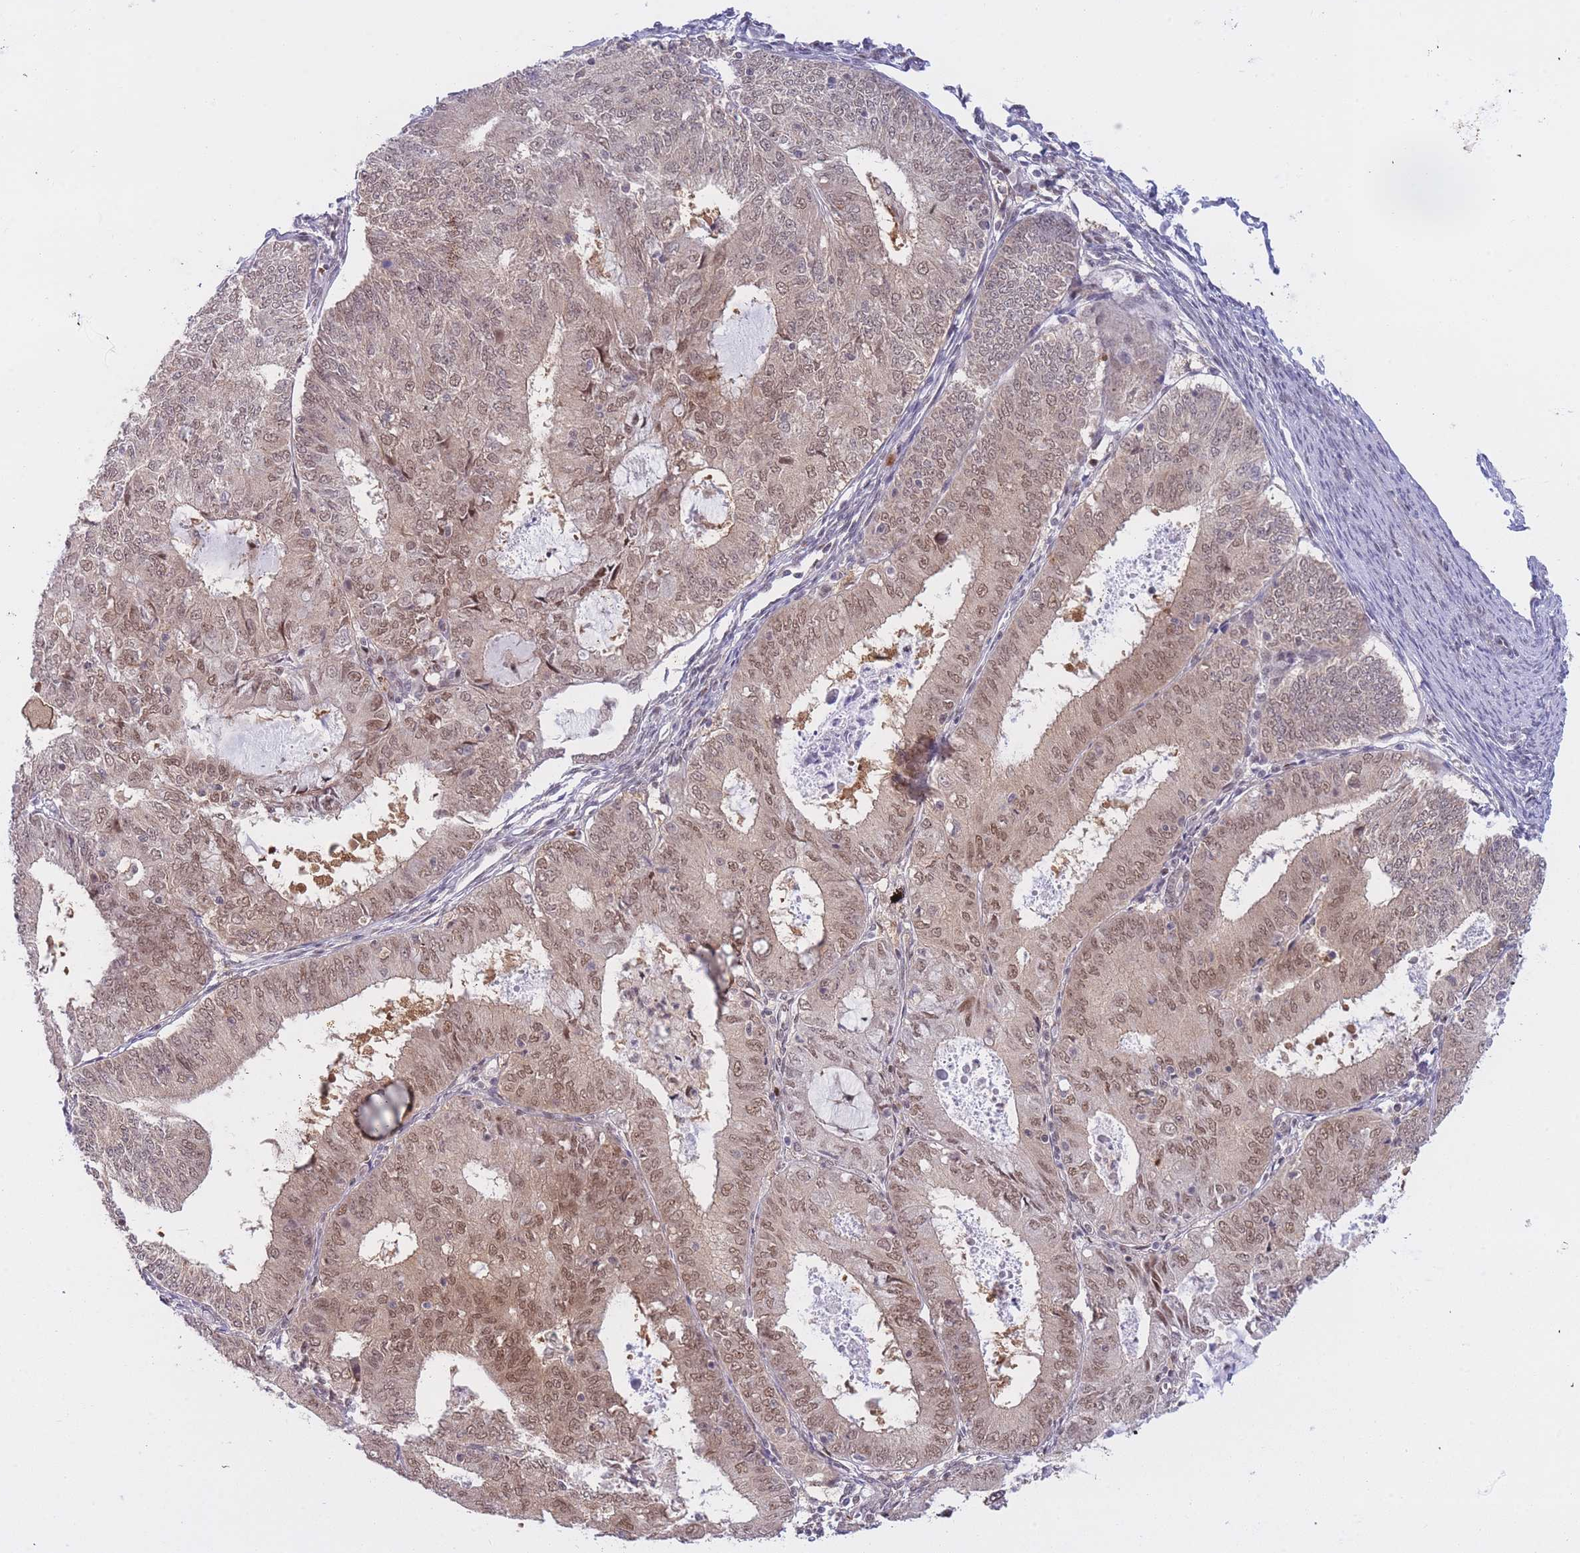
{"staining": {"intensity": "moderate", "quantity": ">75%", "location": "nuclear"}, "tissue": "endometrial cancer", "cell_type": "Tumor cells", "image_type": "cancer", "snomed": [{"axis": "morphology", "description": "Adenocarcinoma, NOS"}, {"axis": "topography", "description": "Endometrium"}], "caption": "High-magnification brightfield microscopy of endometrial cancer (adenocarcinoma) stained with DAB (brown) and counterstained with hematoxylin (blue). tumor cells exhibit moderate nuclear expression is identified in approximately>75% of cells.", "gene": "DEAF1", "patient": {"sex": "female", "age": 57}}